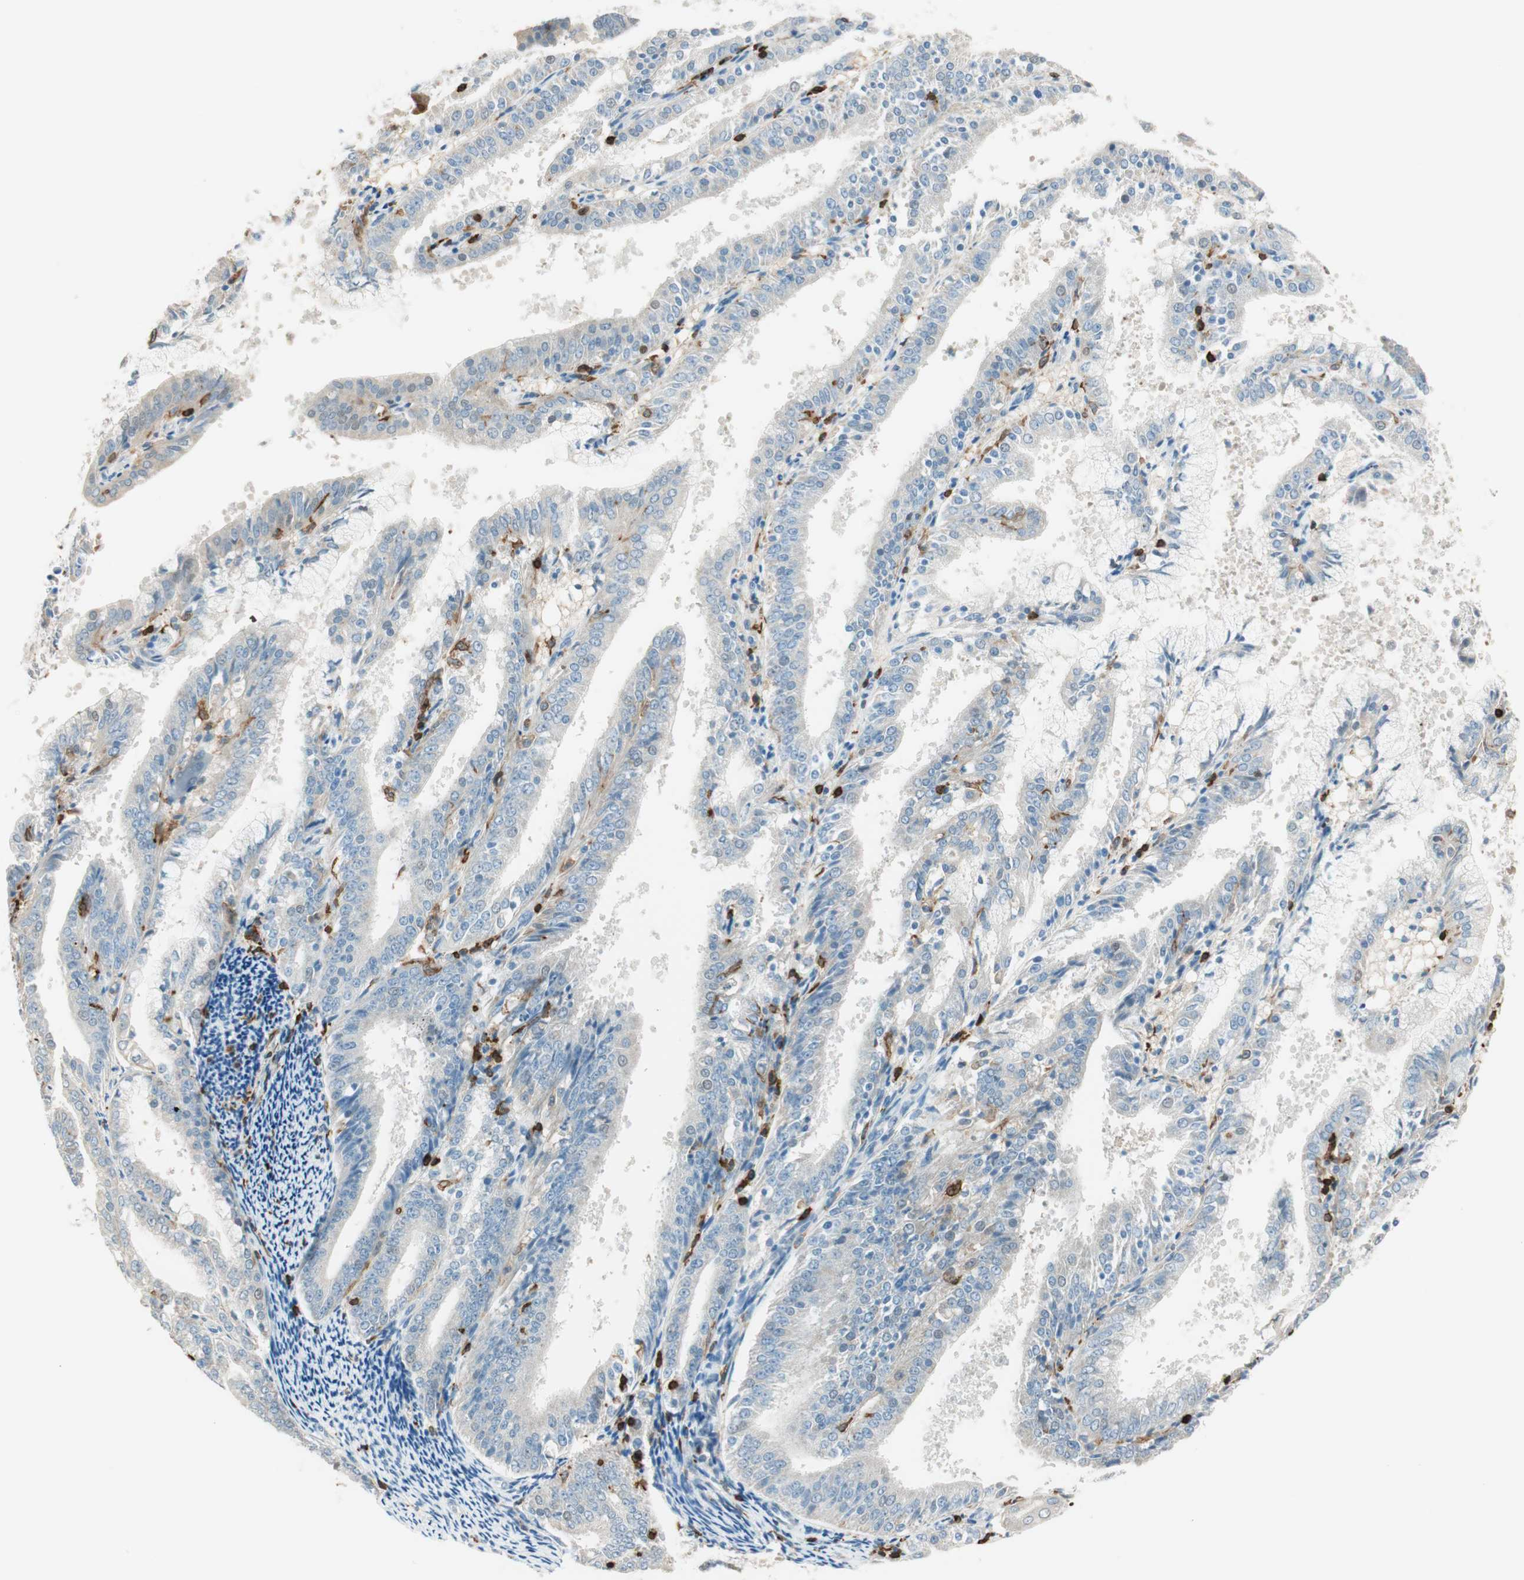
{"staining": {"intensity": "weak", "quantity": "25%-75%", "location": "cytoplasmic/membranous"}, "tissue": "endometrial cancer", "cell_type": "Tumor cells", "image_type": "cancer", "snomed": [{"axis": "morphology", "description": "Adenocarcinoma, NOS"}, {"axis": "topography", "description": "Endometrium"}], "caption": "This photomicrograph demonstrates immunohistochemistry (IHC) staining of adenocarcinoma (endometrial), with low weak cytoplasmic/membranous expression in about 25%-75% of tumor cells.", "gene": "HPGD", "patient": {"sex": "female", "age": 63}}